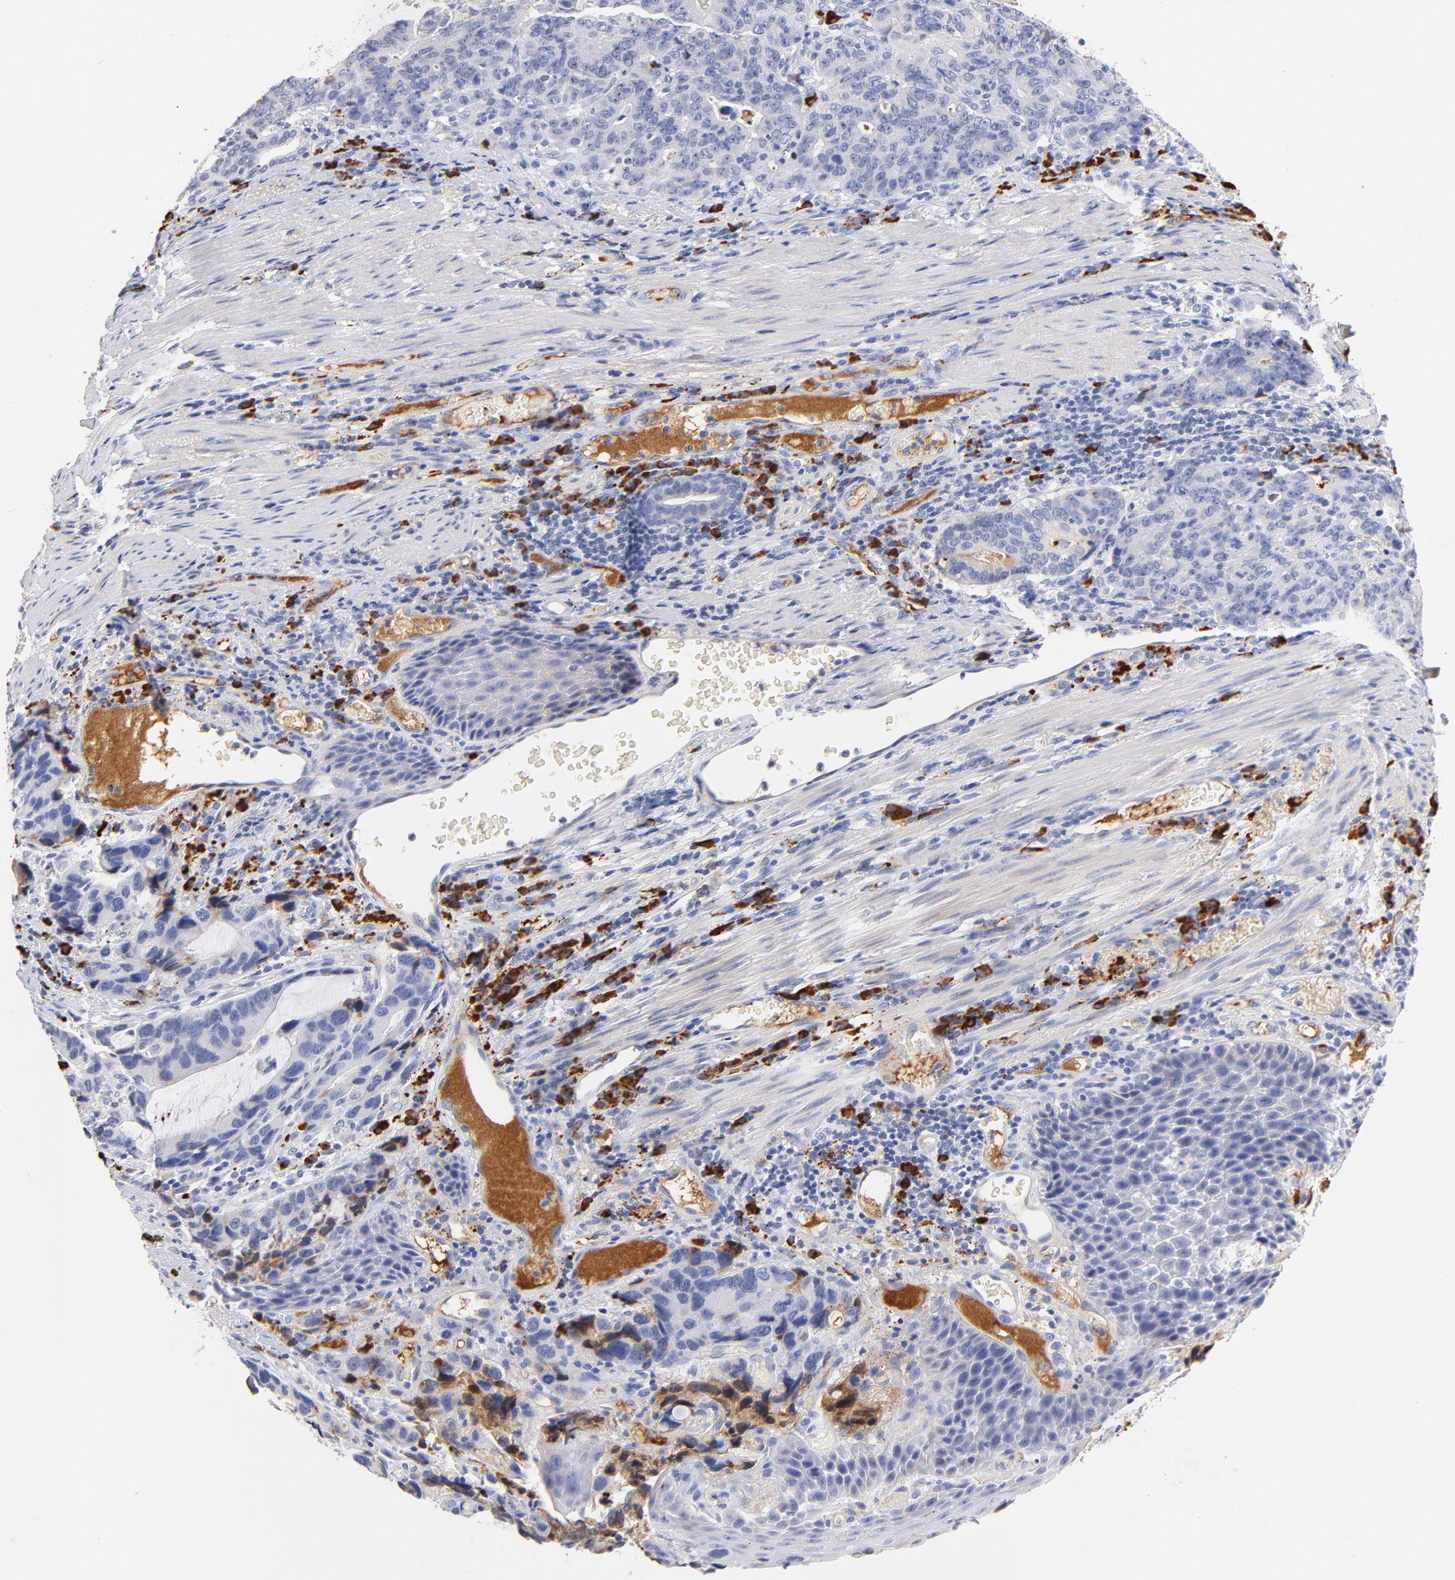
{"staining": {"intensity": "negative", "quantity": "none", "location": "none"}, "tissue": "stomach cancer", "cell_type": "Tumor cells", "image_type": "cancer", "snomed": [{"axis": "morphology", "description": "Adenocarcinoma, NOS"}, {"axis": "topography", "description": "Esophagus"}, {"axis": "topography", "description": "Stomach"}], "caption": "Tumor cells are negative for brown protein staining in stomach adenocarcinoma.", "gene": "PLAT", "patient": {"sex": "male", "age": 74}}